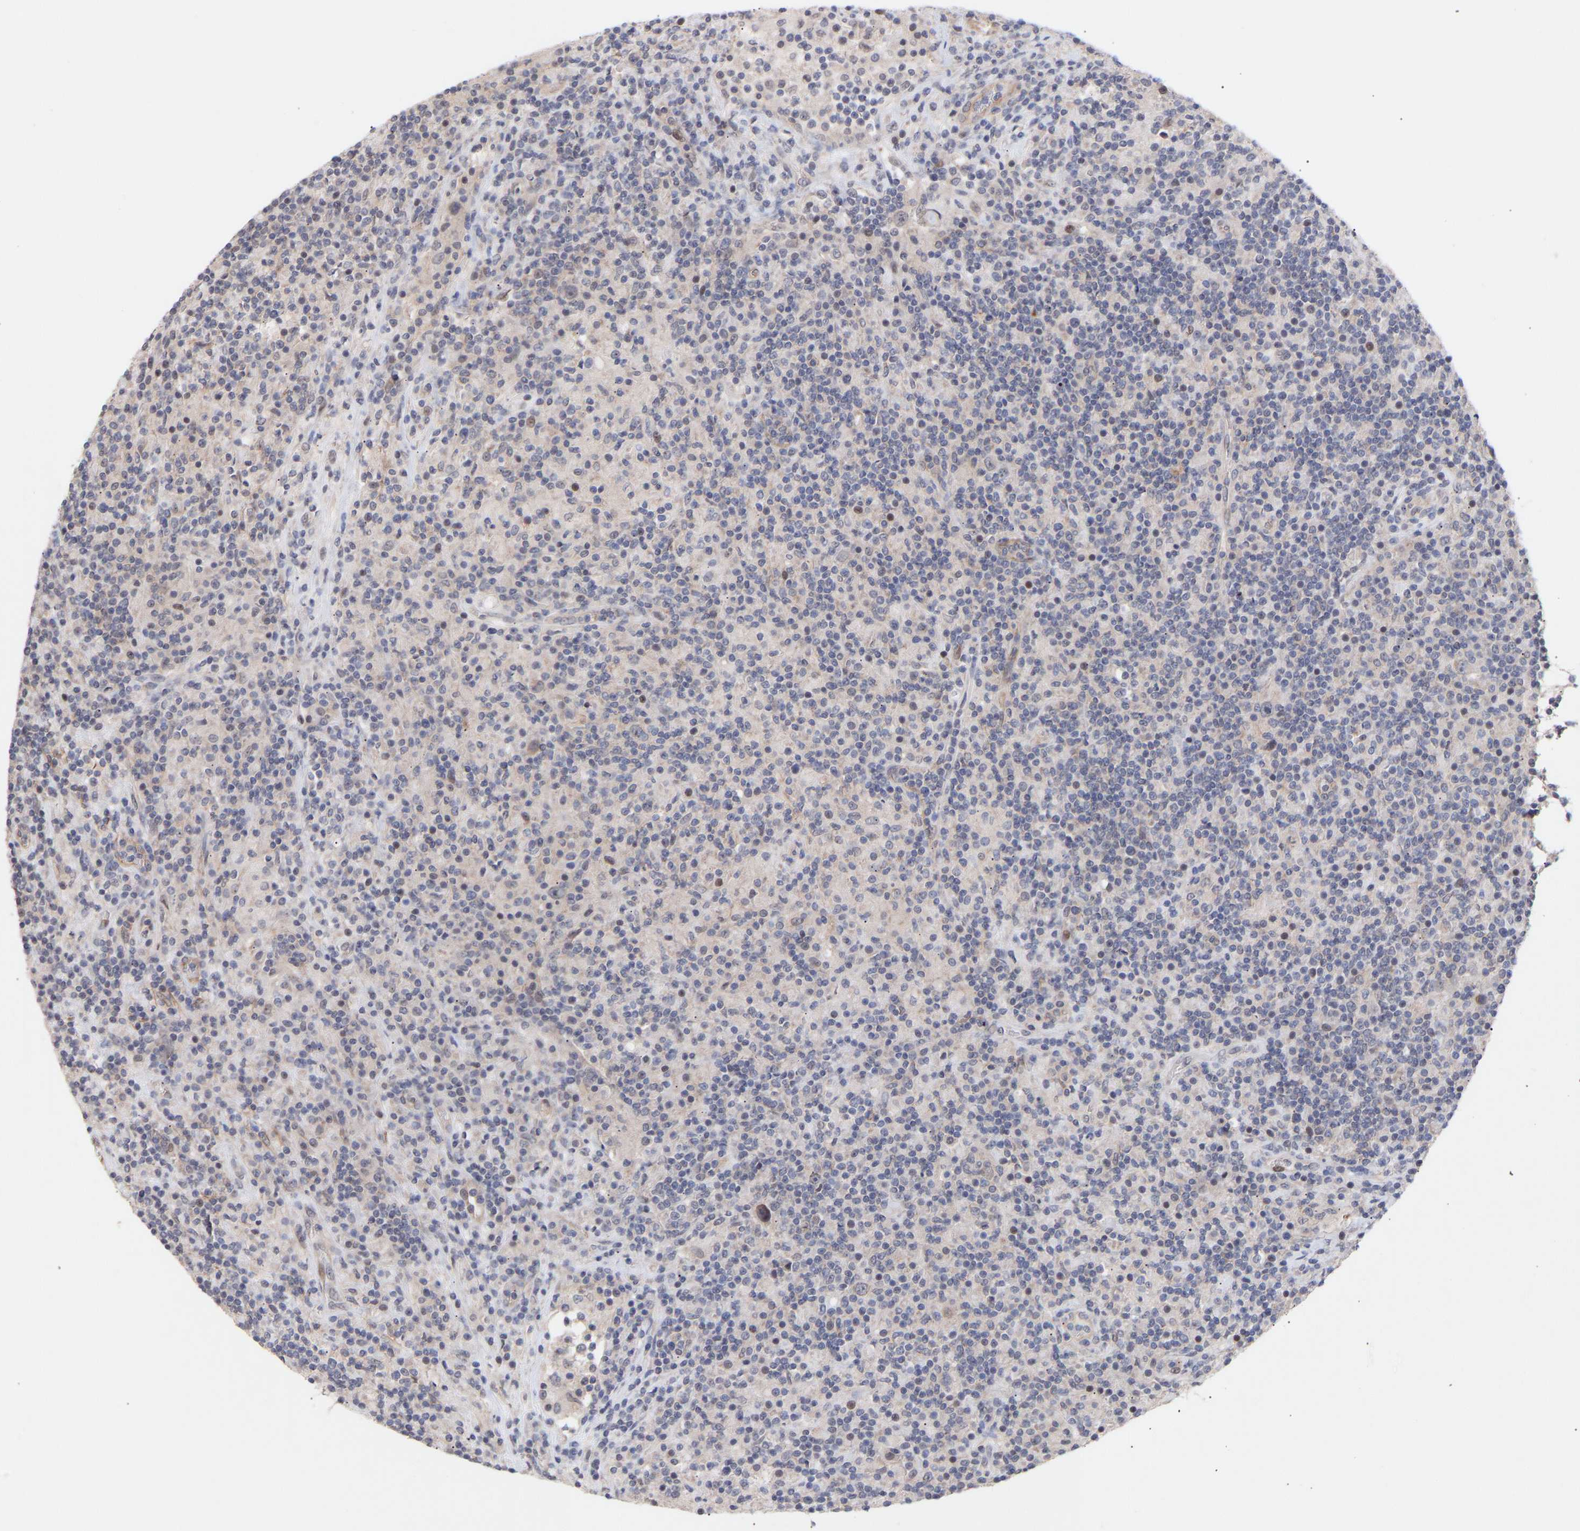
{"staining": {"intensity": "weak", "quantity": "<25%", "location": "cytoplasmic/membranous"}, "tissue": "lymphoma", "cell_type": "Tumor cells", "image_type": "cancer", "snomed": [{"axis": "morphology", "description": "Hodgkin's disease, NOS"}, {"axis": "topography", "description": "Lymph node"}], "caption": "Lymphoma was stained to show a protein in brown. There is no significant staining in tumor cells.", "gene": "PDLIM5", "patient": {"sex": "male", "age": 70}}